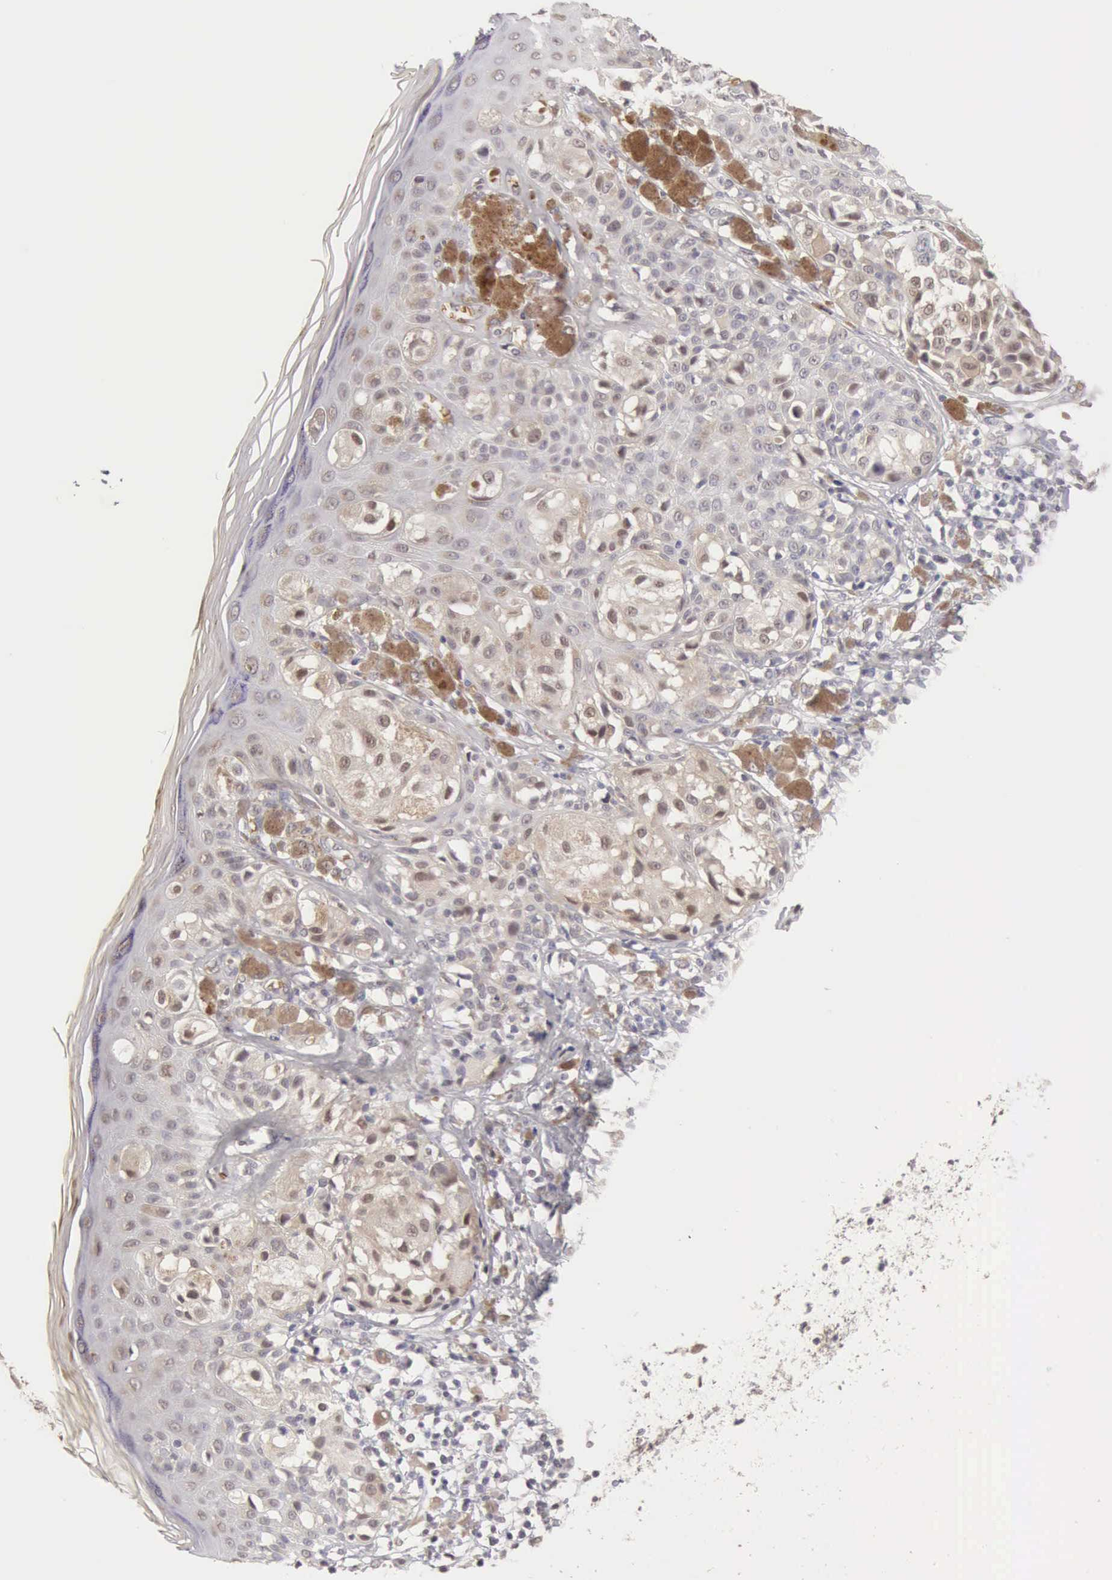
{"staining": {"intensity": "negative", "quantity": "none", "location": "none"}, "tissue": "melanoma", "cell_type": "Tumor cells", "image_type": "cancer", "snomed": [{"axis": "morphology", "description": "Malignant melanoma, NOS"}, {"axis": "topography", "description": "Skin"}], "caption": "High power microscopy micrograph of an immunohistochemistry (IHC) histopathology image of melanoma, revealing no significant positivity in tumor cells.", "gene": "CFI", "patient": {"sex": "female", "age": 55}}